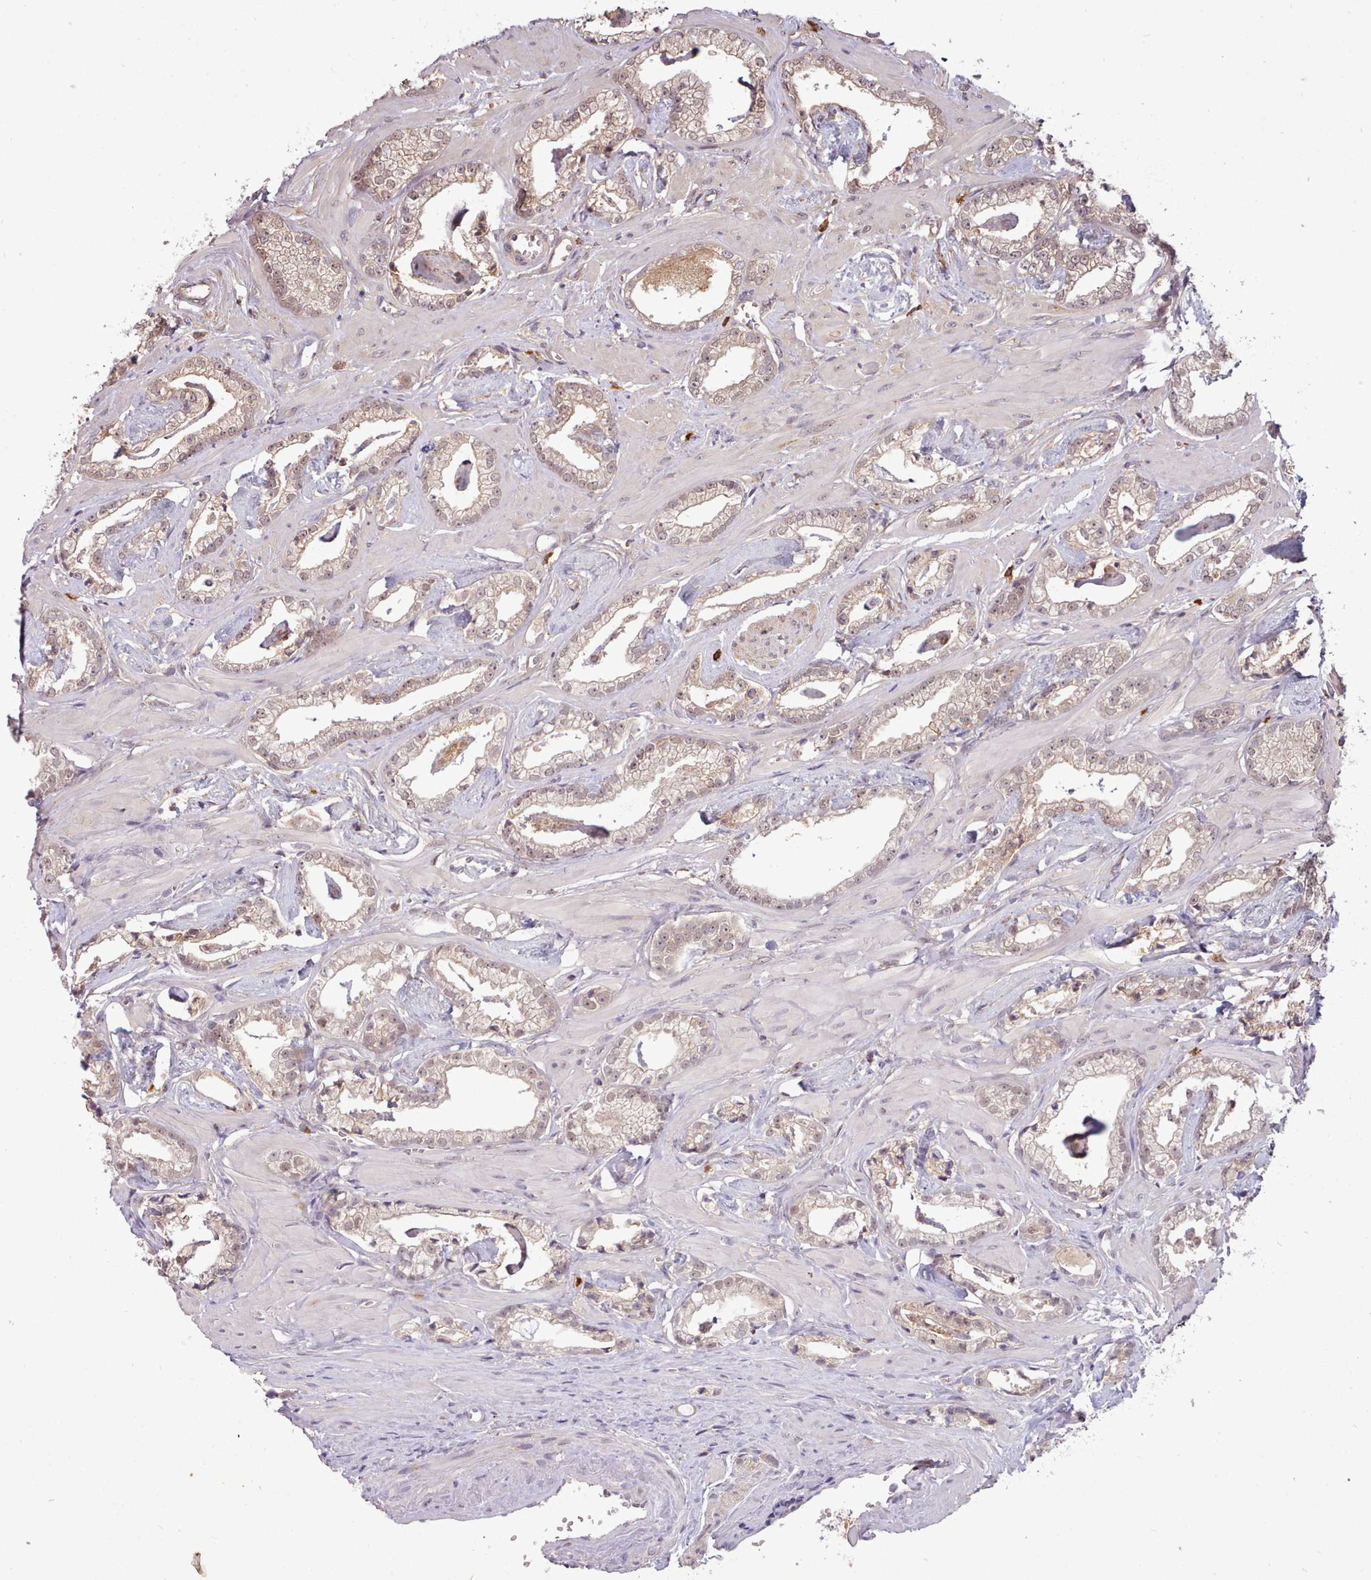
{"staining": {"intensity": "weak", "quantity": "25%-75%", "location": "cytoplasmic/membranous"}, "tissue": "prostate cancer", "cell_type": "Tumor cells", "image_type": "cancer", "snomed": [{"axis": "morphology", "description": "Adenocarcinoma, Low grade"}, {"axis": "topography", "description": "Prostate"}], "caption": "The immunohistochemical stain highlights weak cytoplasmic/membranous positivity in tumor cells of prostate cancer tissue. The staining was performed using DAB, with brown indicating positive protein expression. Nuclei are stained blue with hematoxylin.", "gene": "ARL17A", "patient": {"sex": "male", "age": 60}}